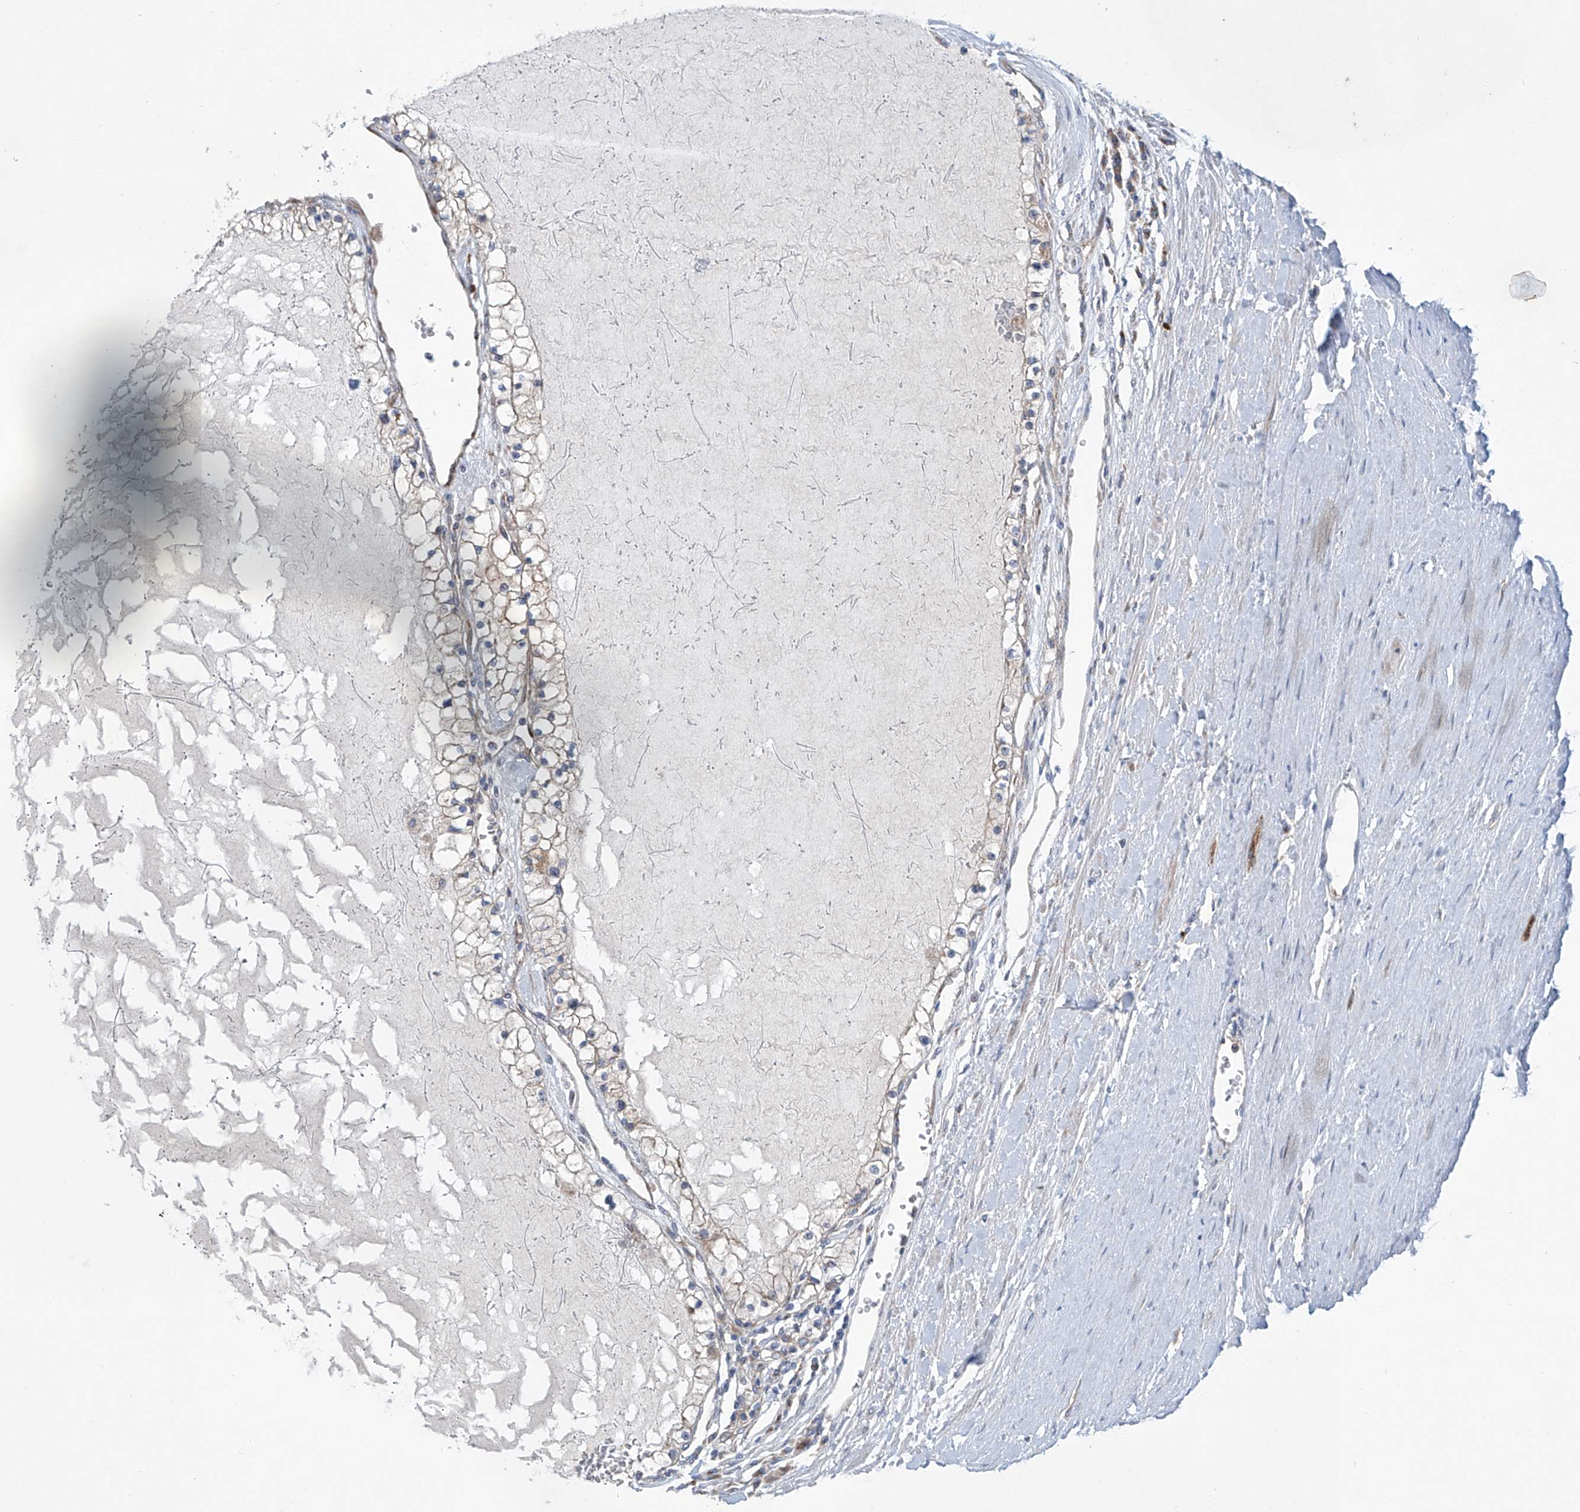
{"staining": {"intensity": "negative", "quantity": "none", "location": "none"}, "tissue": "renal cancer", "cell_type": "Tumor cells", "image_type": "cancer", "snomed": [{"axis": "morphology", "description": "Normal tissue, NOS"}, {"axis": "morphology", "description": "Adenocarcinoma, NOS"}, {"axis": "topography", "description": "Kidney"}], "caption": "High magnification brightfield microscopy of adenocarcinoma (renal) stained with DAB (brown) and counterstained with hematoxylin (blue): tumor cells show no significant positivity.", "gene": "KLC4", "patient": {"sex": "male", "age": 68}}